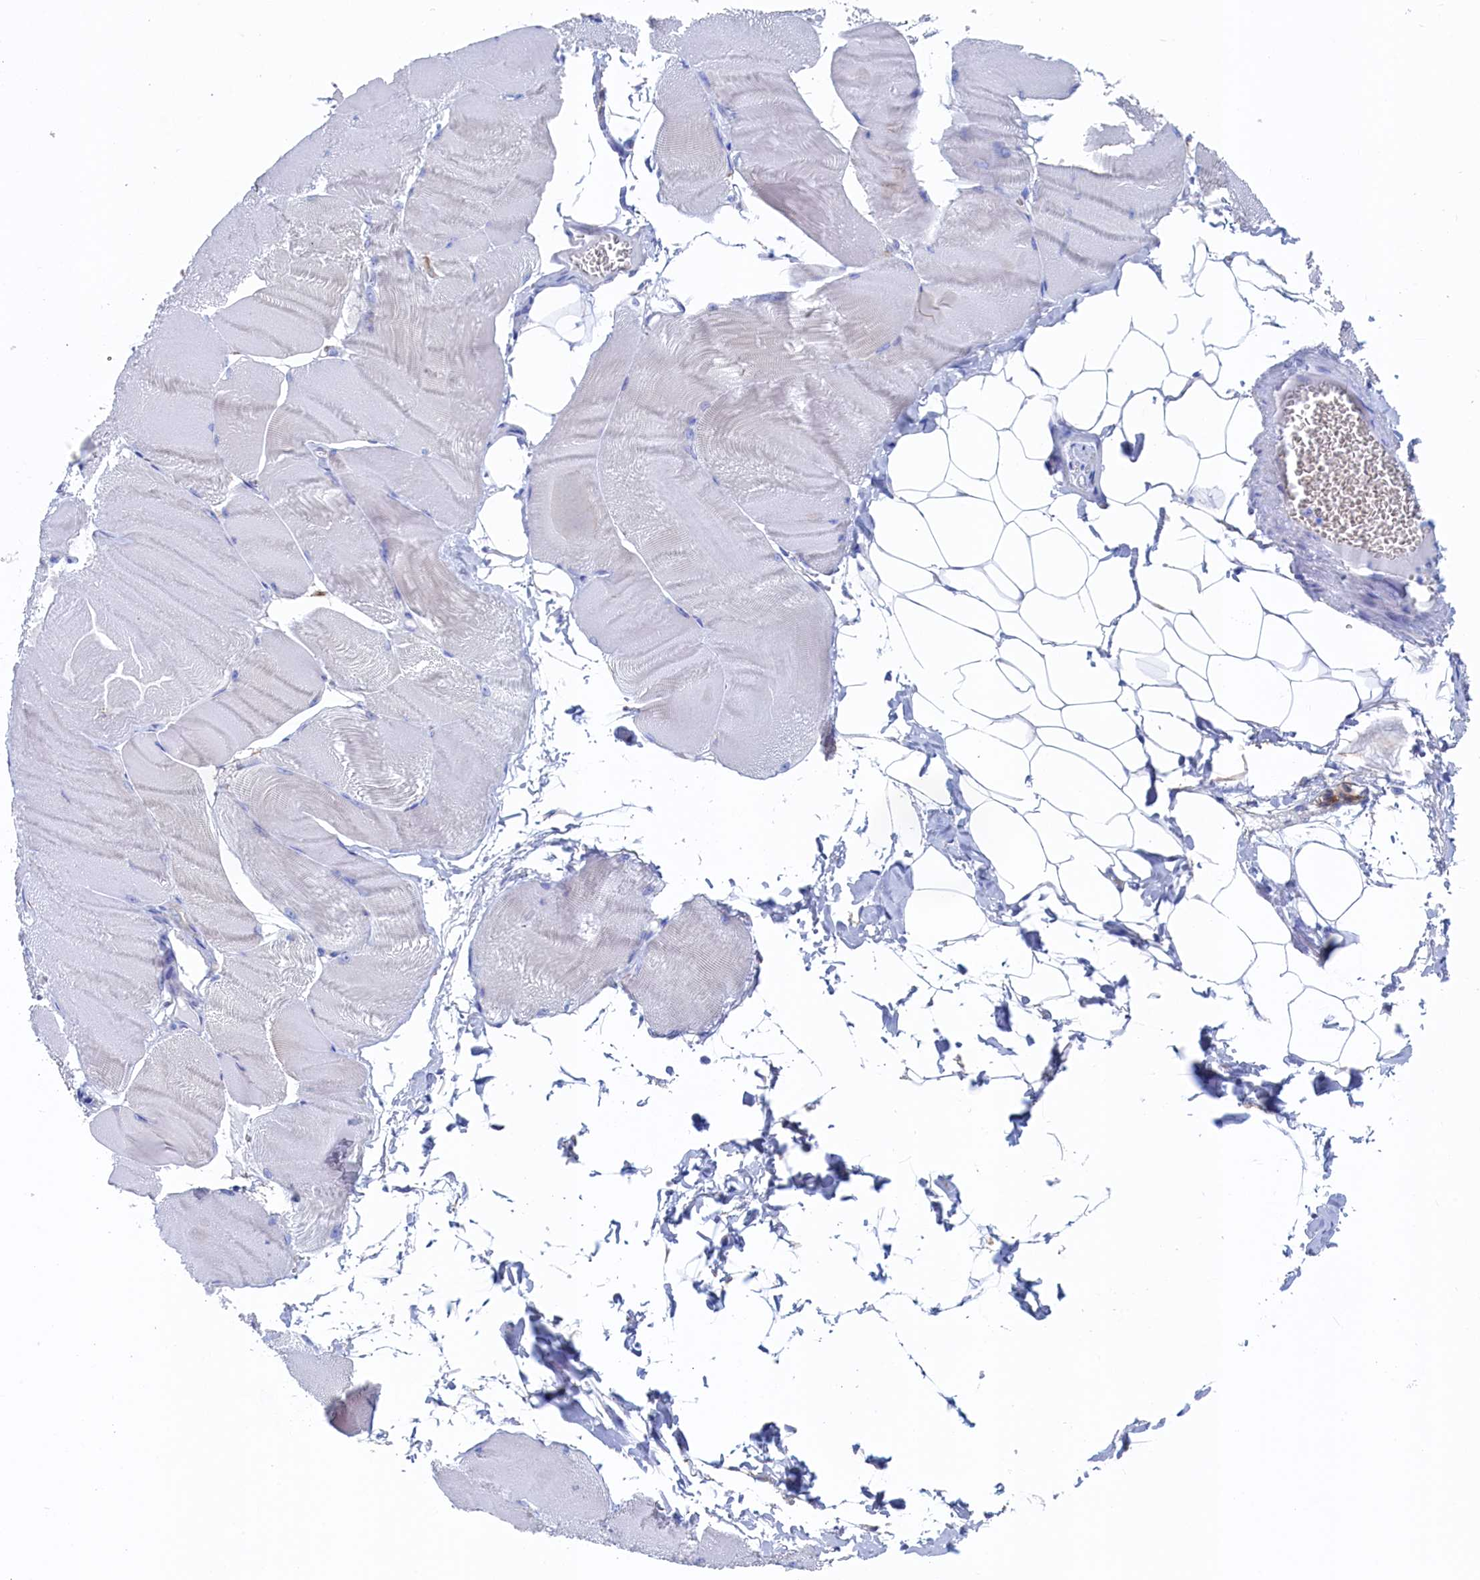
{"staining": {"intensity": "negative", "quantity": "none", "location": "none"}, "tissue": "skeletal muscle", "cell_type": "Myocytes", "image_type": "normal", "snomed": [{"axis": "morphology", "description": "Normal tissue, NOS"}, {"axis": "morphology", "description": "Basal cell carcinoma"}, {"axis": "topography", "description": "Skeletal muscle"}], "caption": "IHC photomicrograph of unremarkable skeletal muscle: human skeletal muscle stained with DAB (3,3'-diaminobenzidine) demonstrates no significant protein staining in myocytes.", "gene": "TMOD2", "patient": {"sex": "female", "age": 64}}